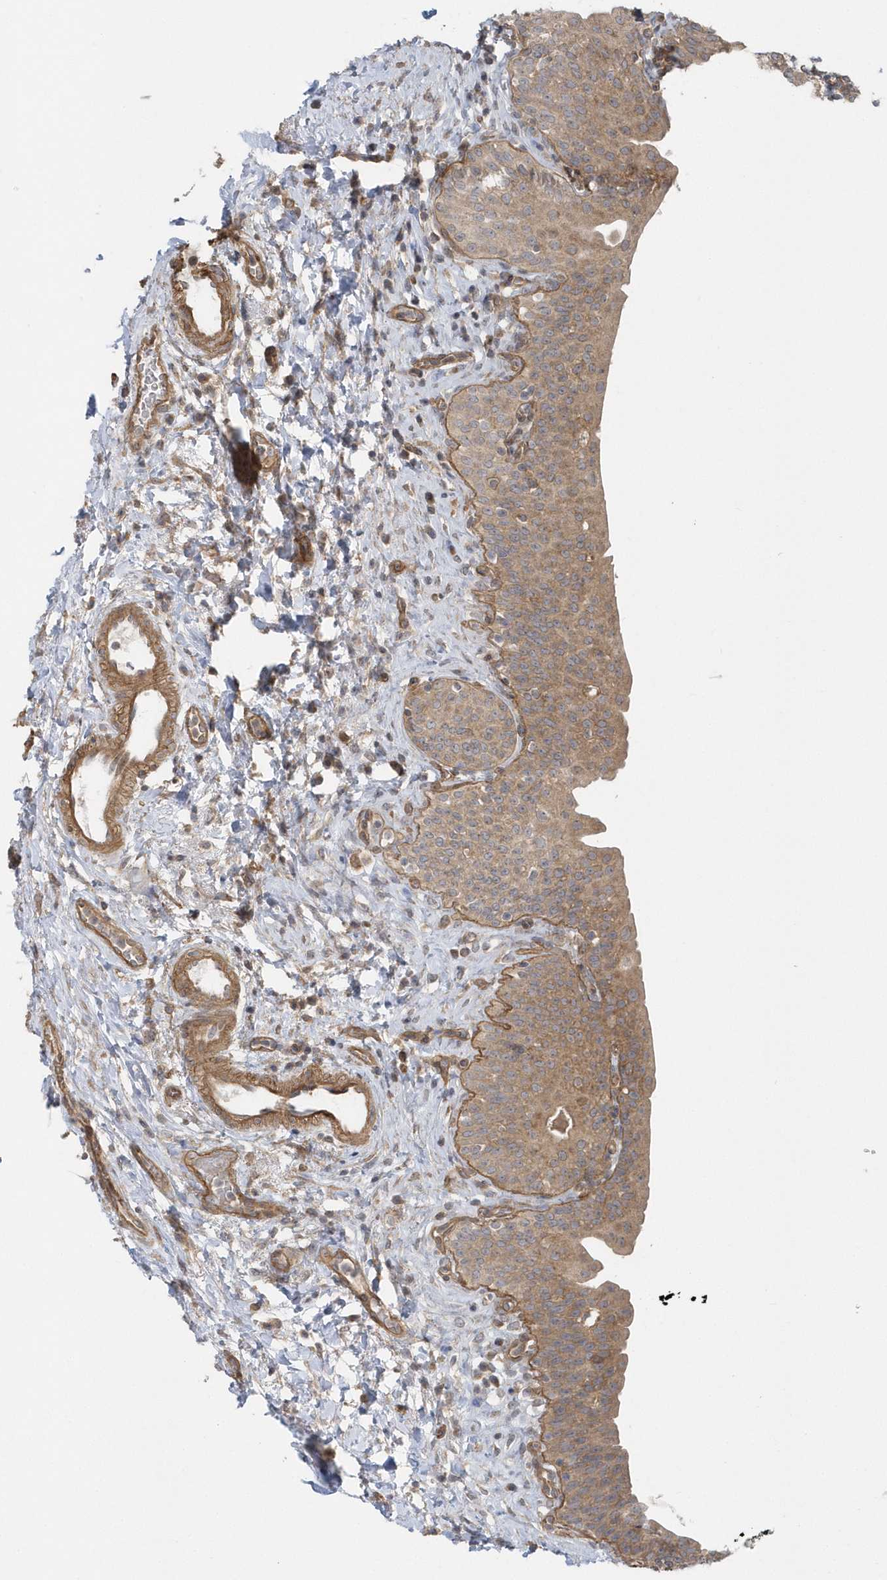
{"staining": {"intensity": "moderate", "quantity": ">75%", "location": "cytoplasmic/membranous"}, "tissue": "urinary bladder", "cell_type": "Urothelial cells", "image_type": "normal", "snomed": [{"axis": "morphology", "description": "Normal tissue, NOS"}, {"axis": "topography", "description": "Urinary bladder"}], "caption": "Urinary bladder stained with DAB (3,3'-diaminobenzidine) IHC demonstrates medium levels of moderate cytoplasmic/membranous staining in about >75% of urothelial cells. Ihc stains the protein of interest in brown and the nuclei are stained blue.", "gene": "ACTR1A", "patient": {"sex": "male", "age": 83}}